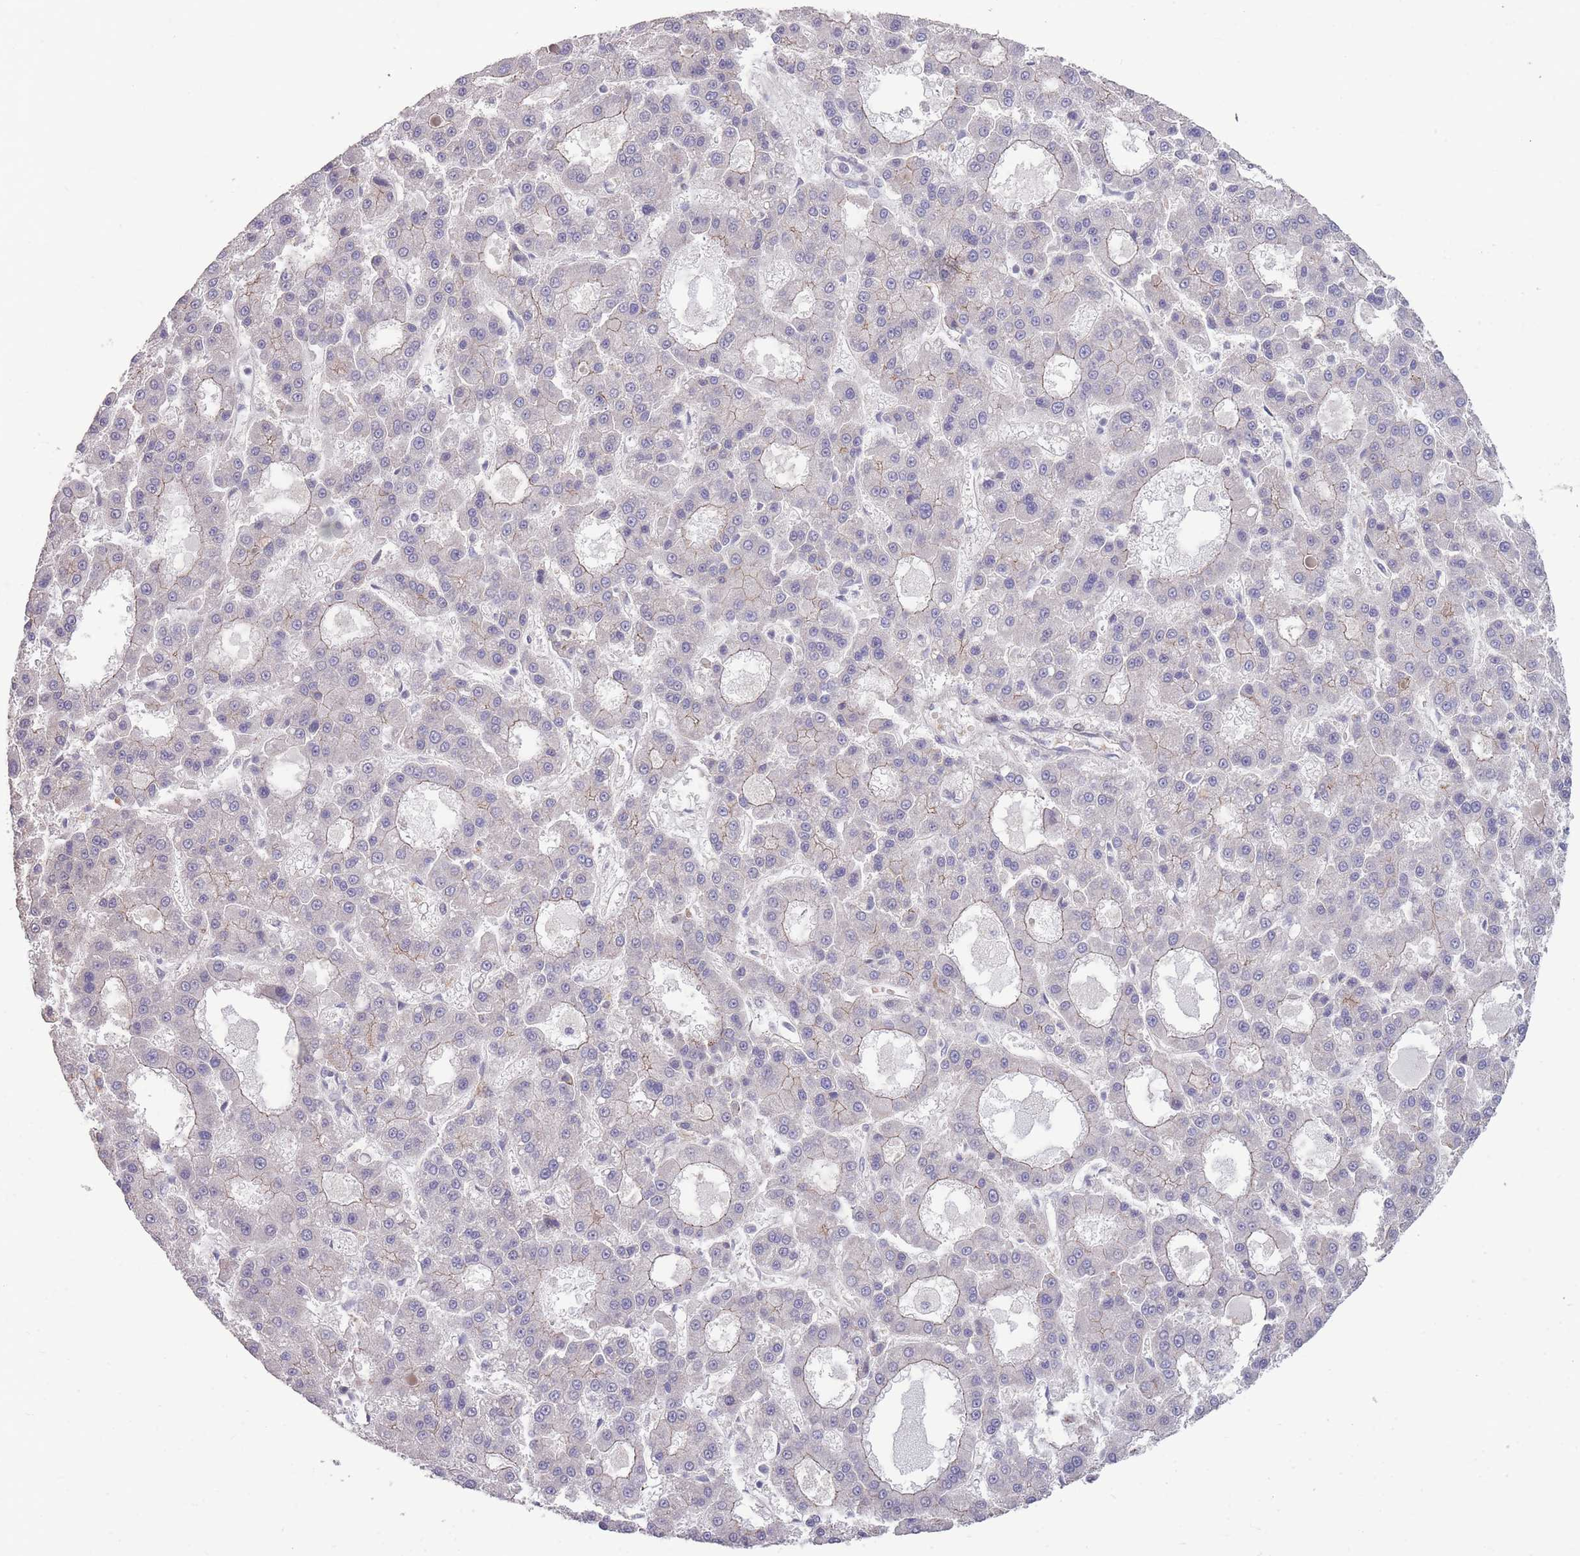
{"staining": {"intensity": "negative", "quantity": "none", "location": "none"}, "tissue": "liver cancer", "cell_type": "Tumor cells", "image_type": "cancer", "snomed": [{"axis": "morphology", "description": "Carcinoma, Hepatocellular, NOS"}, {"axis": "topography", "description": "Liver"}], "caption": "Immunohistochemistry histopathology image of neoplastic tissue: liver cancer (hepatocellular carcinoma) stained with DAB shows no significant protein staining in tumor cells. (DAB (3,3'-diaminobenzidine) immunohistochemistry visualized using brightfield microscopy, high magnification).", "gene": "RIC8A", "patient": {"sex": "male", "age": 70}}